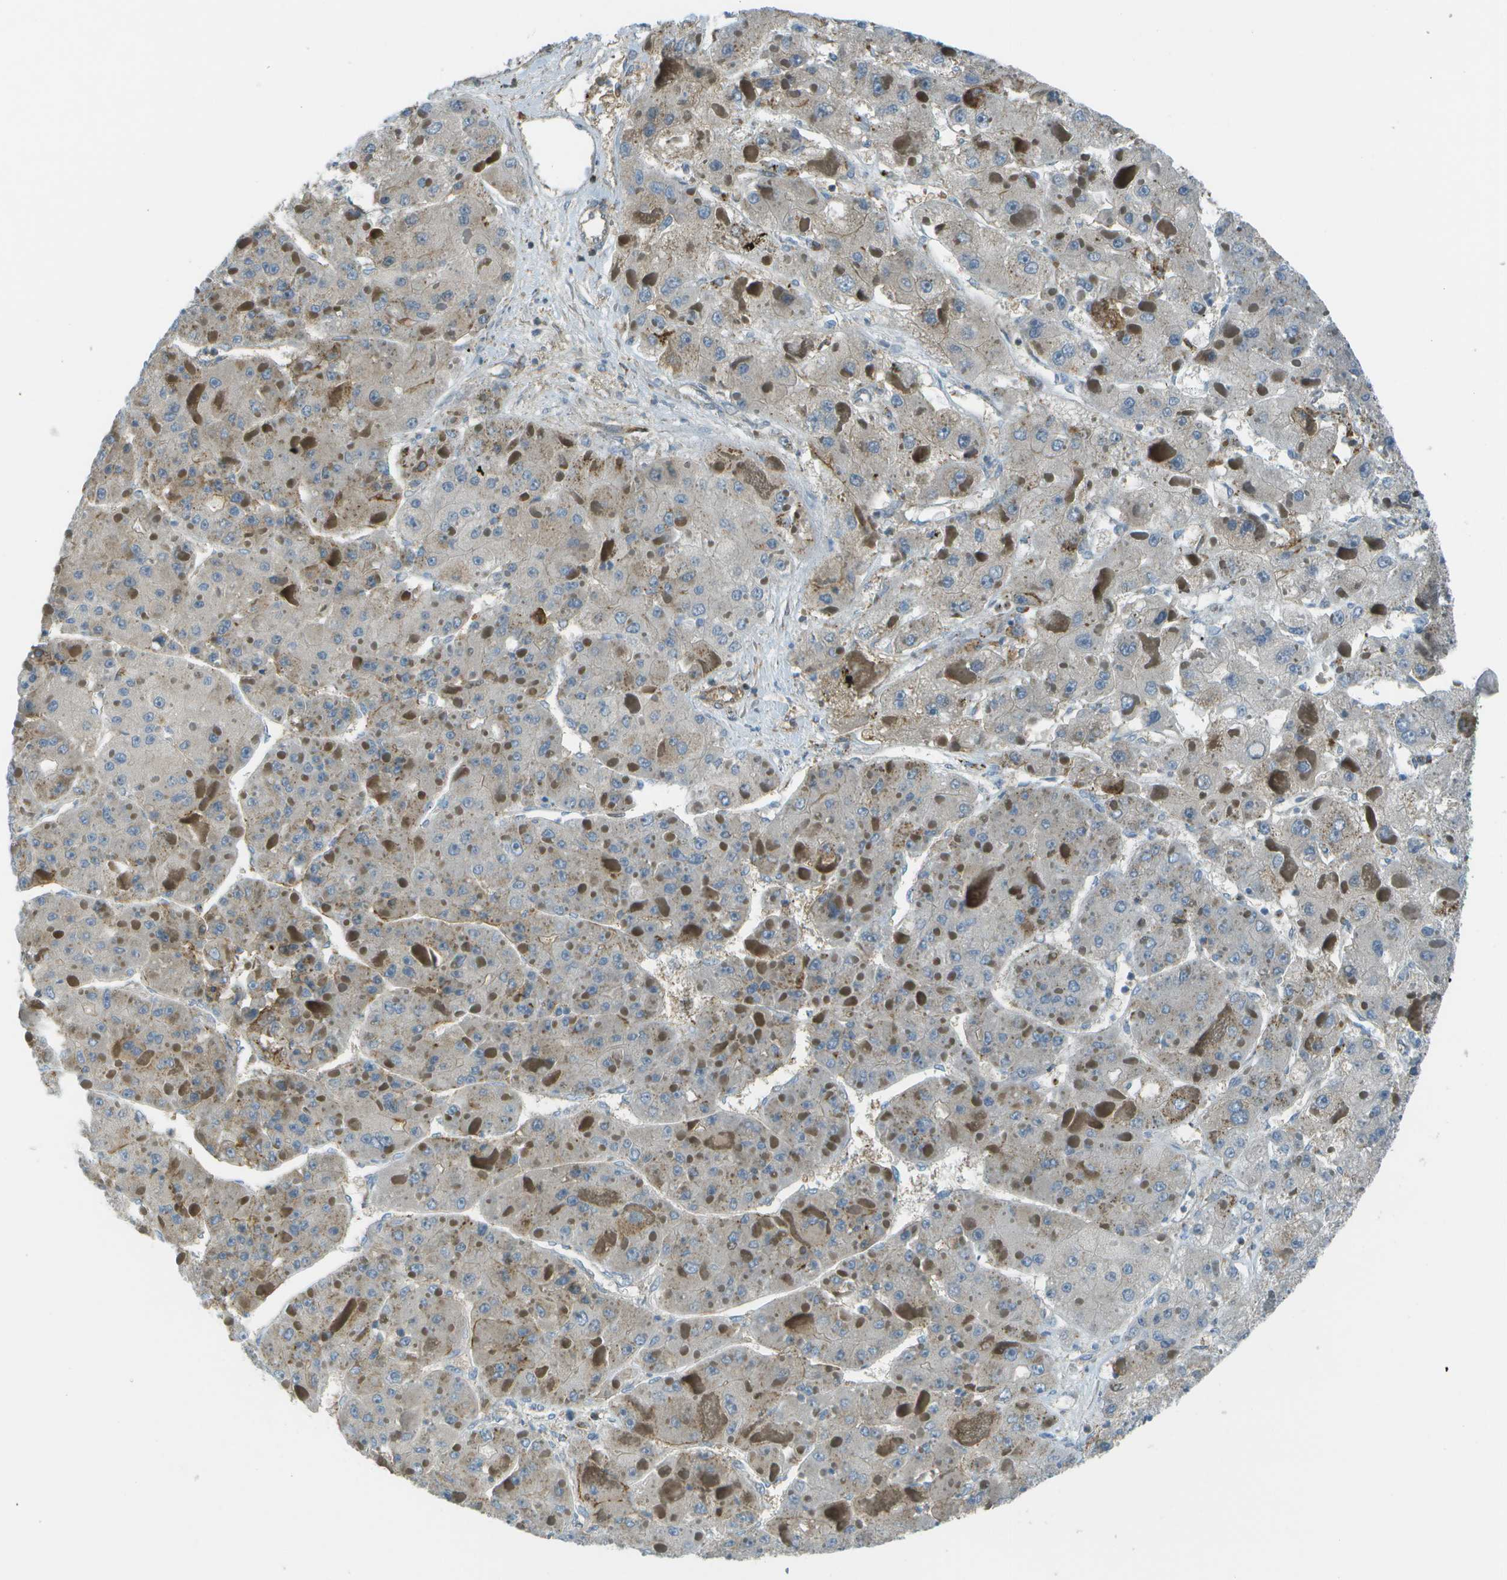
{"staining": {"intensity": "weak", "quantity": "<25%", "location": "cytoplasmic/membranous"}, "tissue": "liver cancer", "cell_type": "Tumor cells", "image_type": "cancer", "snomed": [{"axis": "morphology", "description": "Carcinoma, Hepatocellular, NOS"}, {"axis": "topography", "description": "Liver"}], "caption": "DAB immunohistochemical staining of human liver hepatocellular carcinoma shows no significant staining in tumor cells.", "gene": "LRRC66", "patient": {"sex": "female", "age": 73}}